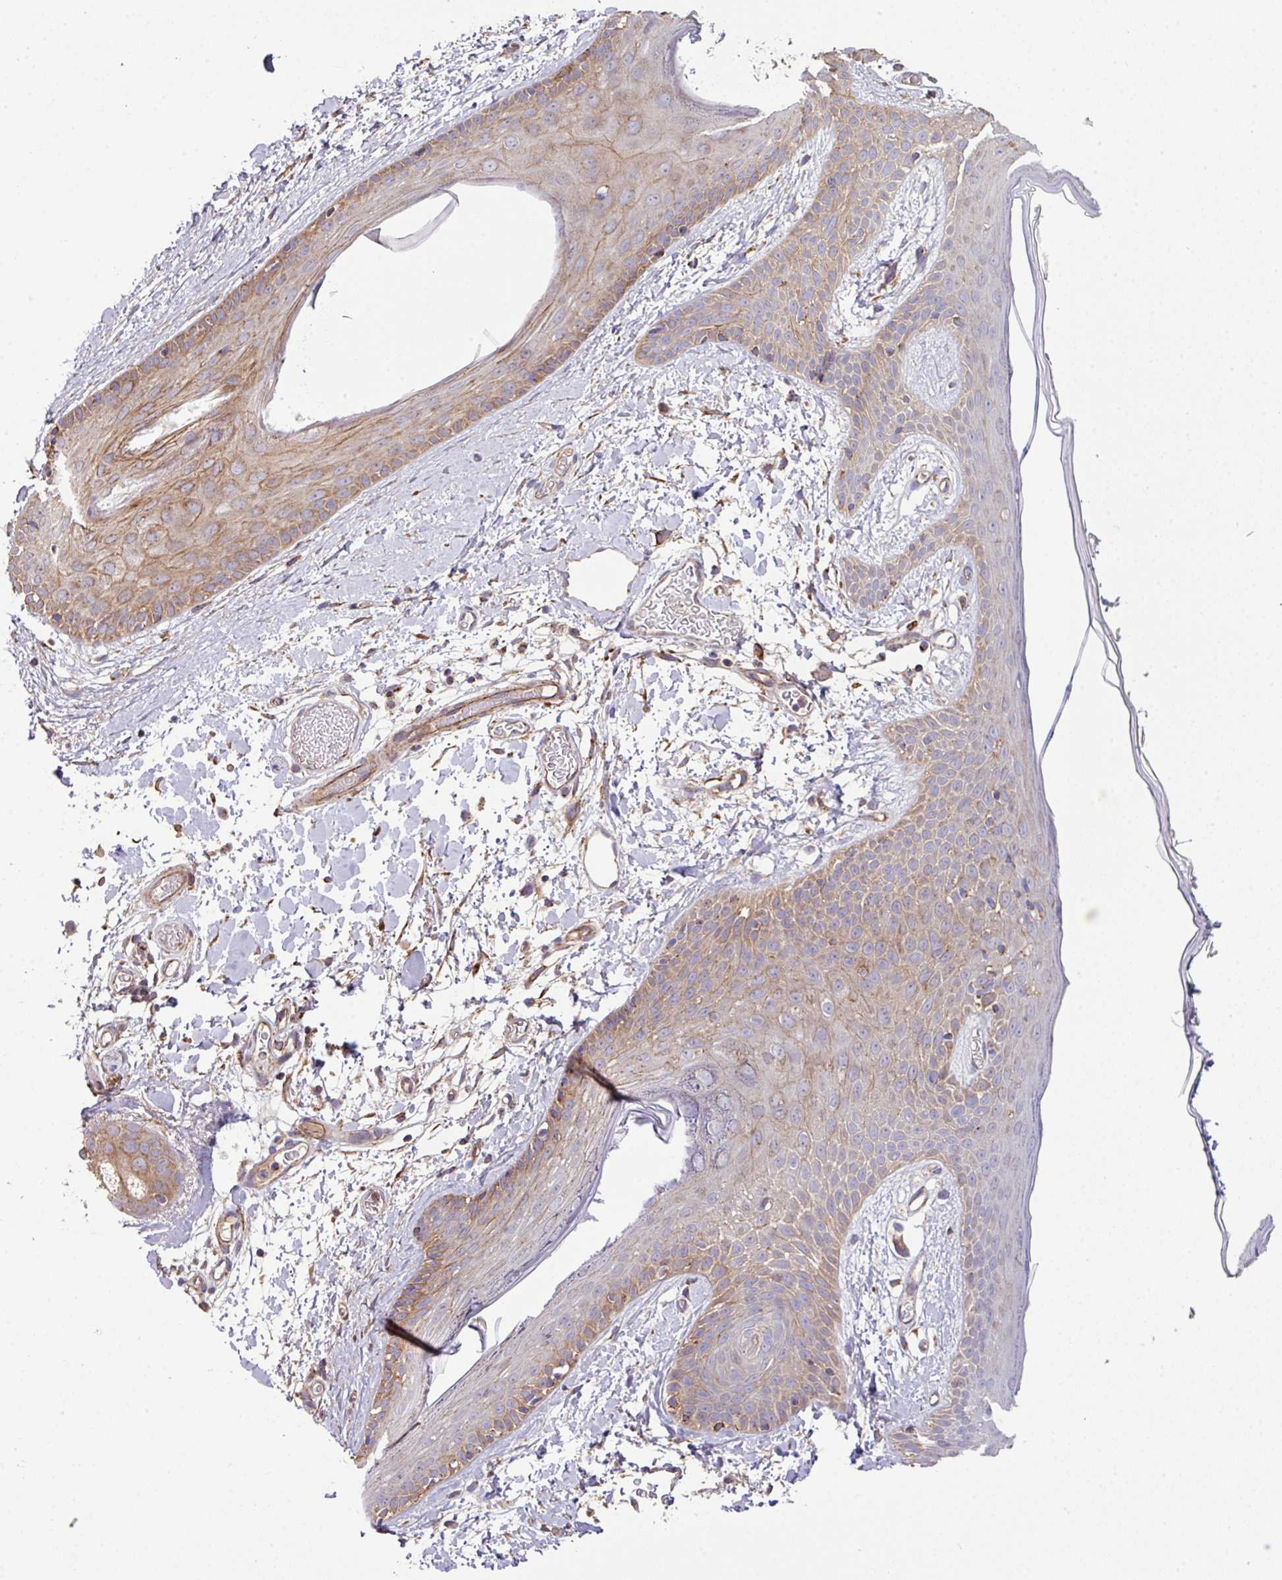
{"staining": {"intensity": "moderate", "quantity": ">75%", "location": "cytoplasmic/membranous"}, "tissue": "skin", "cell_type": "Fibroblasts", "image_type": "normal", "snomed": [{"axis": "morphology", "description": "Normal tissue, NOS"}, {"axis": "topography", "description": "Skin"}], "caption": "Fibroblasts exhibit medium levels of moderate cytoplasmic/membranous staining in approximately >75% of cells in unremarkable skin.", "gene": "LRRC53", "patient": {"sex": "male", "age": 79}}